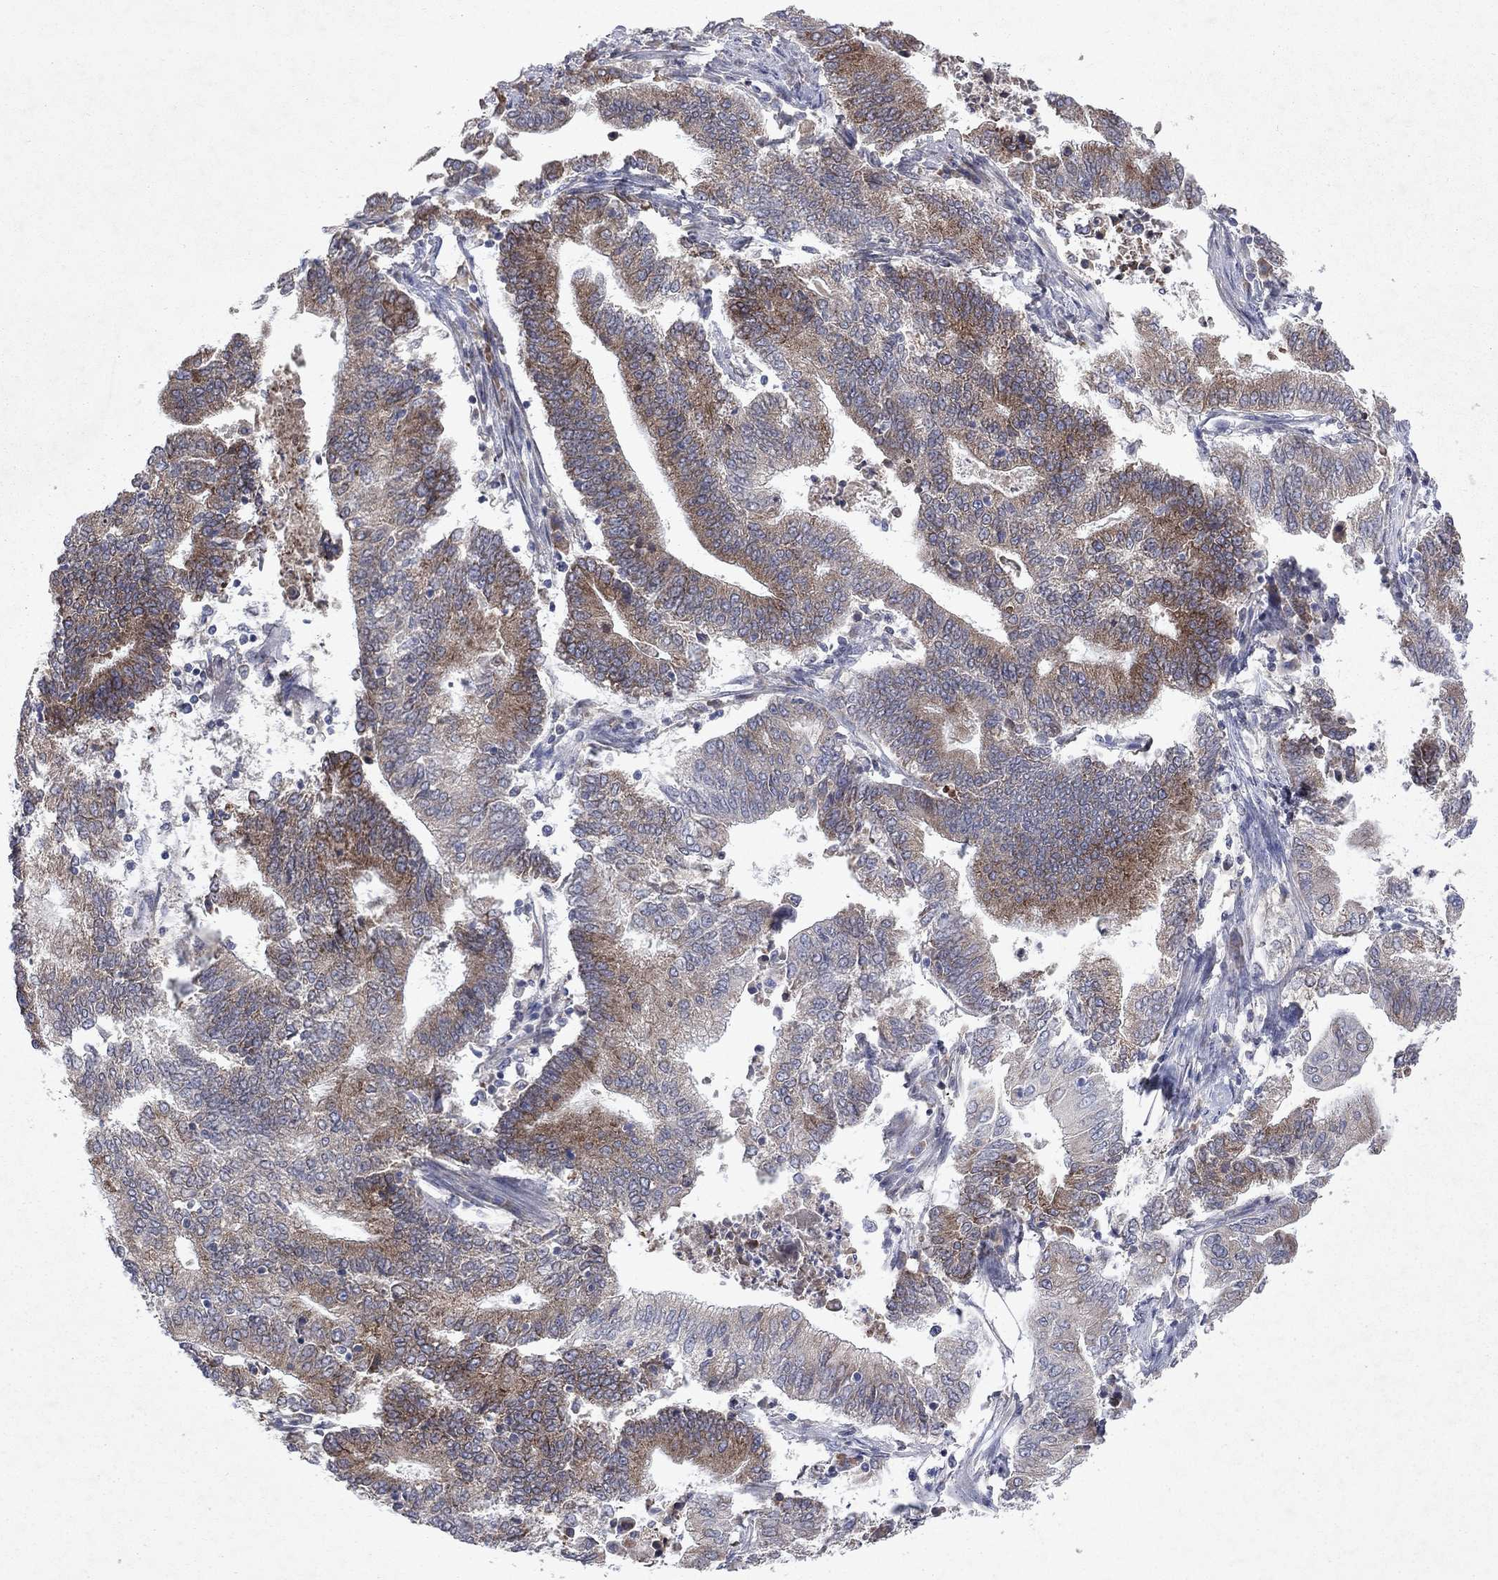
{"staining": {"intensity": "moderate", "quantity": "25%-75%", "location": "cytoplasmic/membranous"}, "tissue": "endometrial cancer", "cell_type": "Tumor cells", "image_type": "cancer", "snomed": [{"axis": "morphology", "description": "Adenocarcinoma, NOS"}, {"axis": "topography", "description": "Uterus"}, {"axis": "topography", "description": "Endometrium"}], "caption": "IHC of human endometrial cancer (adenocarcinoma) exhibits medium levels of moderate cytoplasmic/membranous positivity in about 25%-75% of tumor cells.", "gene": "TMEM97", "patient": {"sex": "female", "age": 54}}